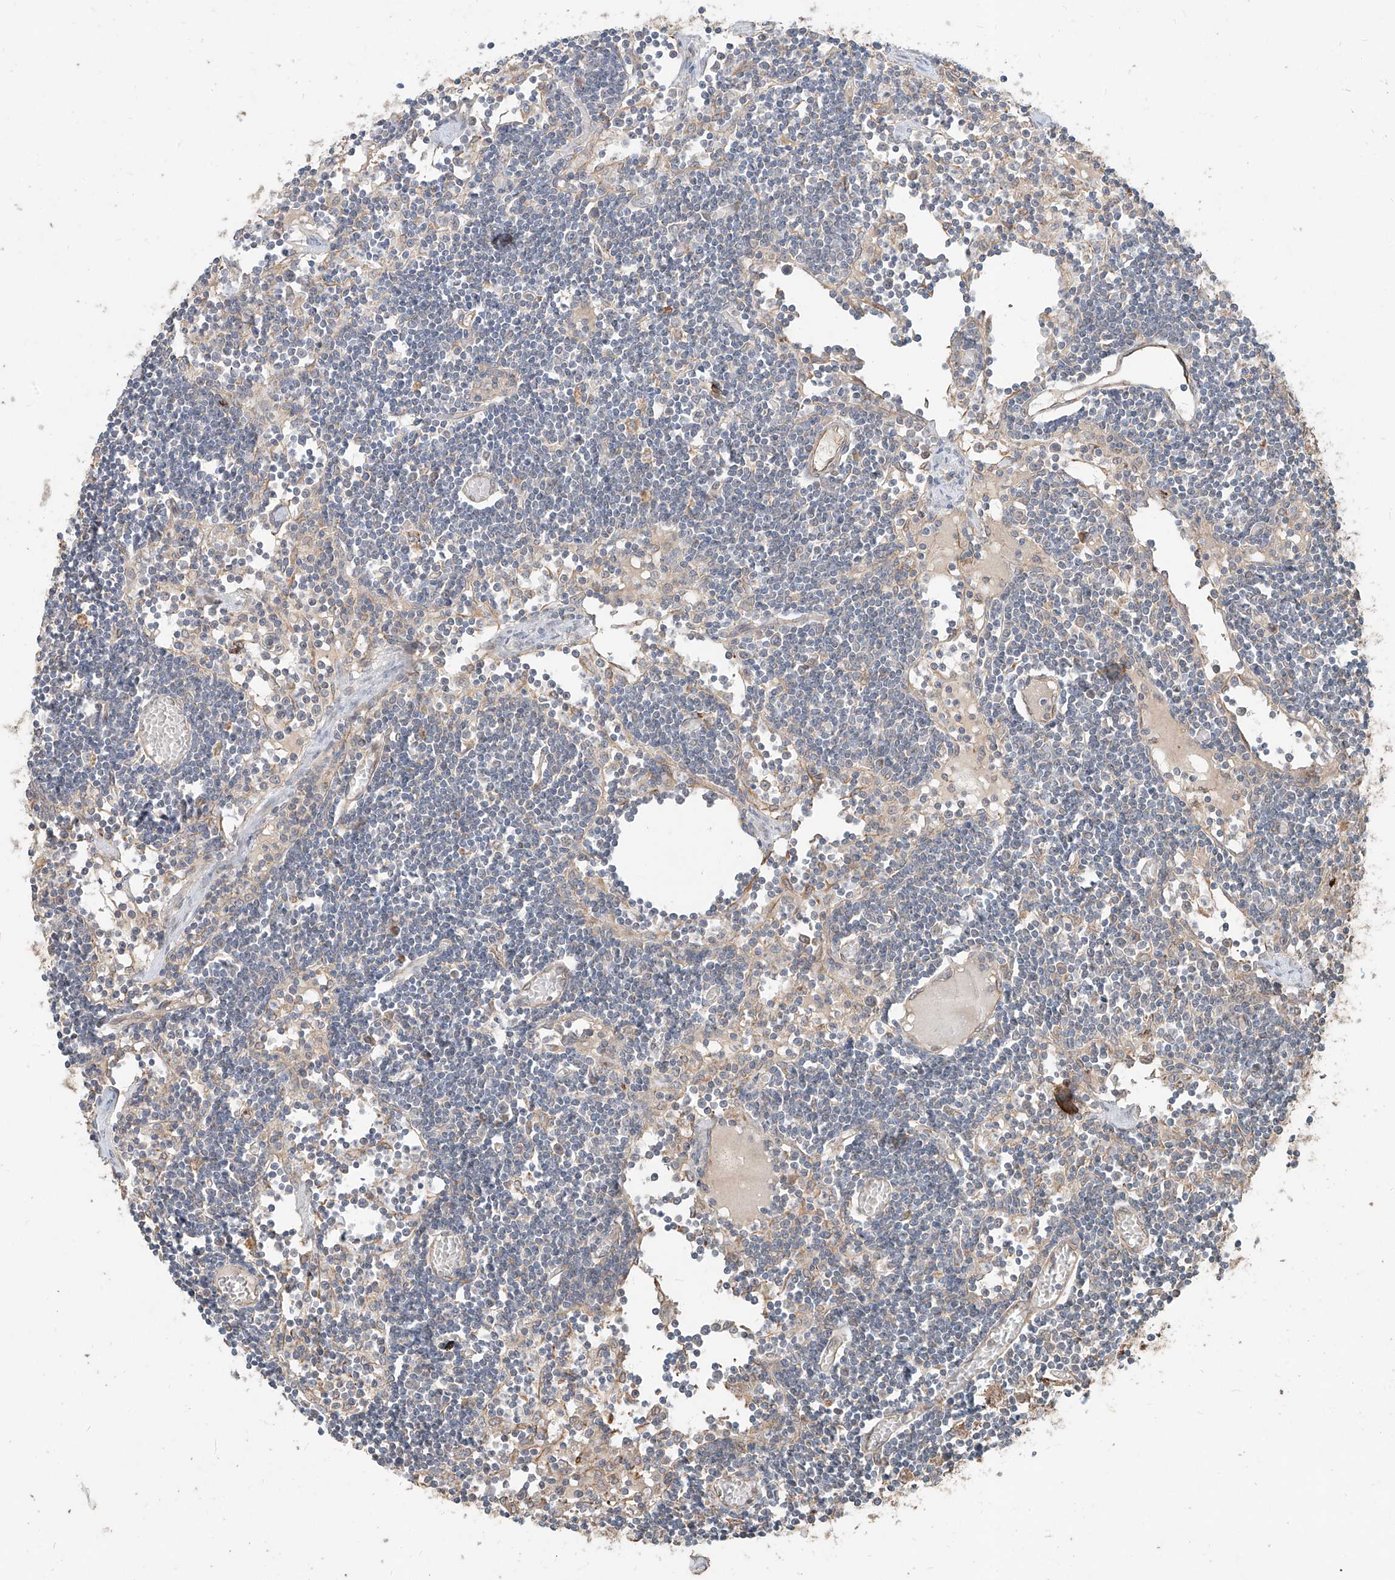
{"staining": {"intensity": "moderate", "quantity": "<25%", "location": "cytoplasmic/membranous"}, "tissue": "lymph node", "cell_type": "Germinal center cells", "image_type": "normal", "snomed": [{"axis": "morphology", "description": "Normal tissue, NOS"}, {"axis": "topography", "description": "Lymph node"}], "caption": "Brown immunohistochemical staining in benign human lymph node exhibits moderate cytoplasmic/membranous staining in approximately <25% of germinal center cells. The protein of interest is shown in brown color, while the nuclei are stained blue.", "gene": "STX19", "patient": {"sex": "female", "age": 11}}